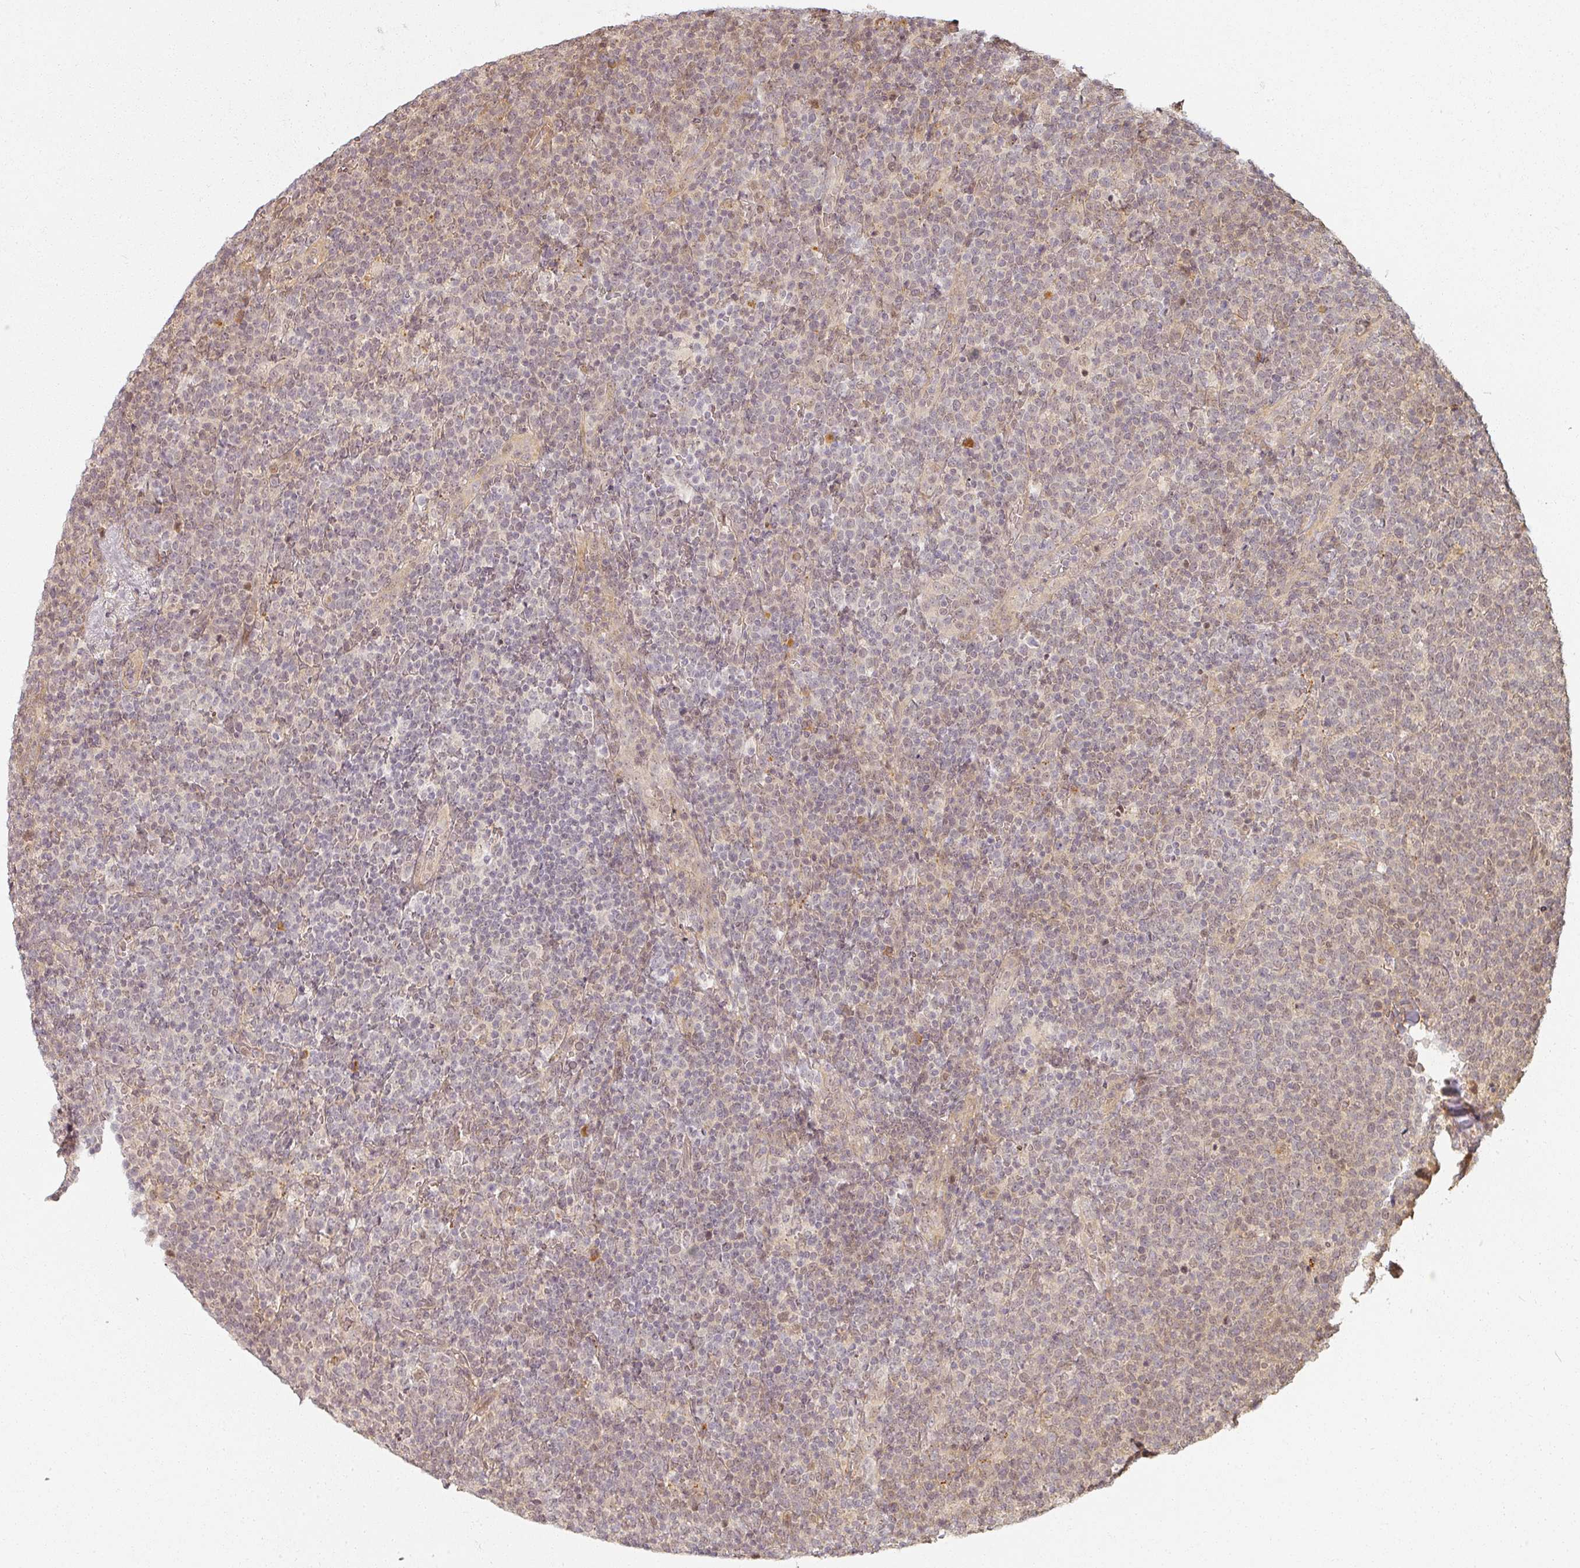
{"staining": {"intensity": "weak", "quantity": "25%-75%", "location": "nuclear"}, "tissue": "lymphoma", "cell_type": "Tumor cells", "image_type": "cancer", "snomed": [{"axis": "morphology", "description": "Malignant lymphoma, non-Hodgkin's type, High grade"}, {"axis": "topography", "description": "Lymph node"}], "caption": "DAB (3,3'-diaminobenzidine) immunohistochemical staining of human lymphoma reveals weak nuclear protein positivity in approximately 25%-75% of tumor cells.", "gene": "MED19", "patient": {"sex": "male", "age": 61}}